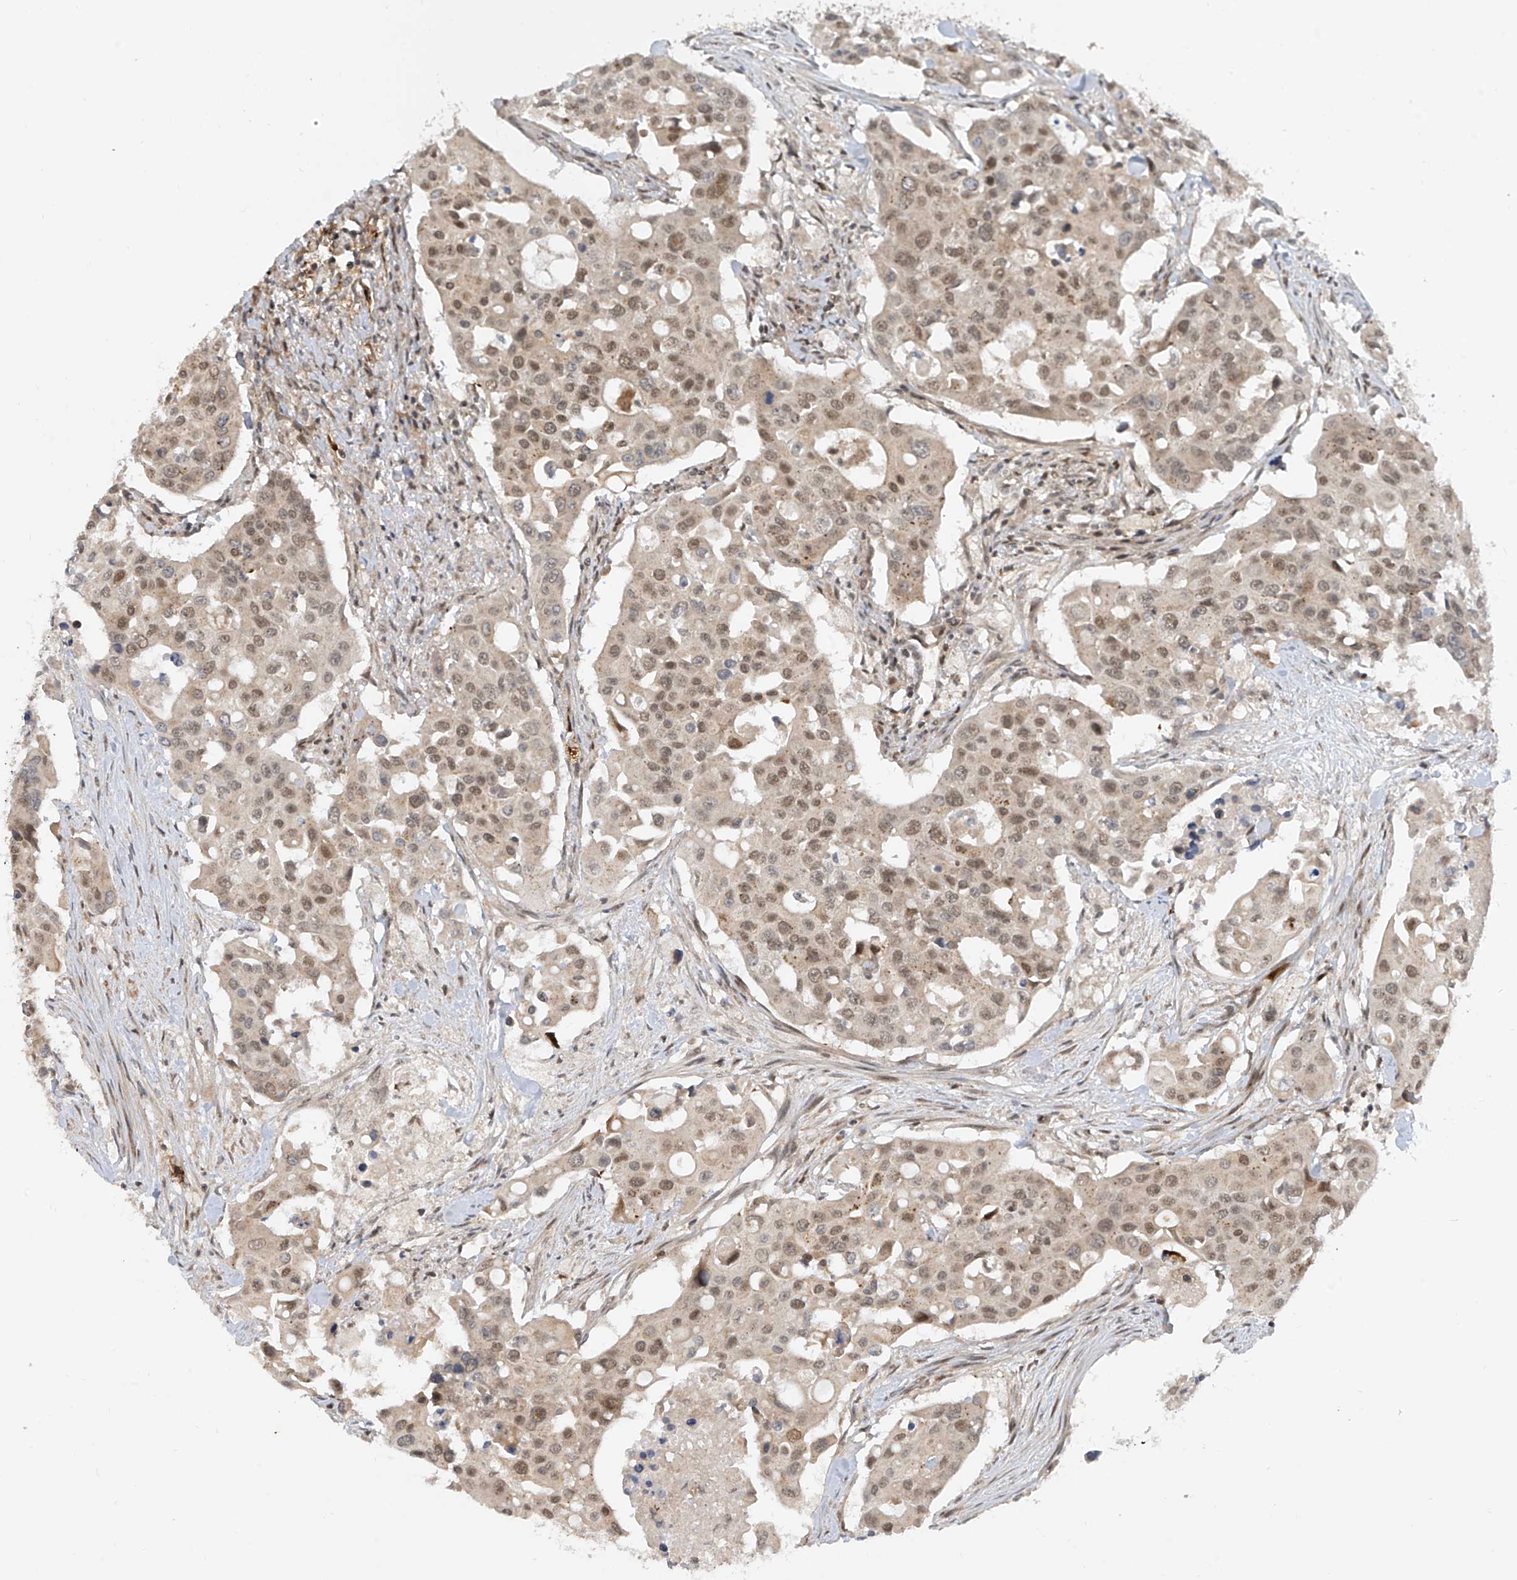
{"staining": {"intensity": "moderate", "quantity": ">75%", "location": "nuclear"}, "tissue": "colorectal cancer", "cell_type": "Tumor cells", "image_type": "cancer", "snomed": [{"axis": "morphology", "description": "Adenocarcinoma, NOS"}, {"axis": "topography", "description": "Colon"}], "caption": "Brown immunohistochemical staining in human colorectal cancer (adenocarcinoma) shows moderate nuclear expression in approximately >75% of tumor cells.", "gene": "LAGE3", "patient": {"sex": "male", "age": 77}}